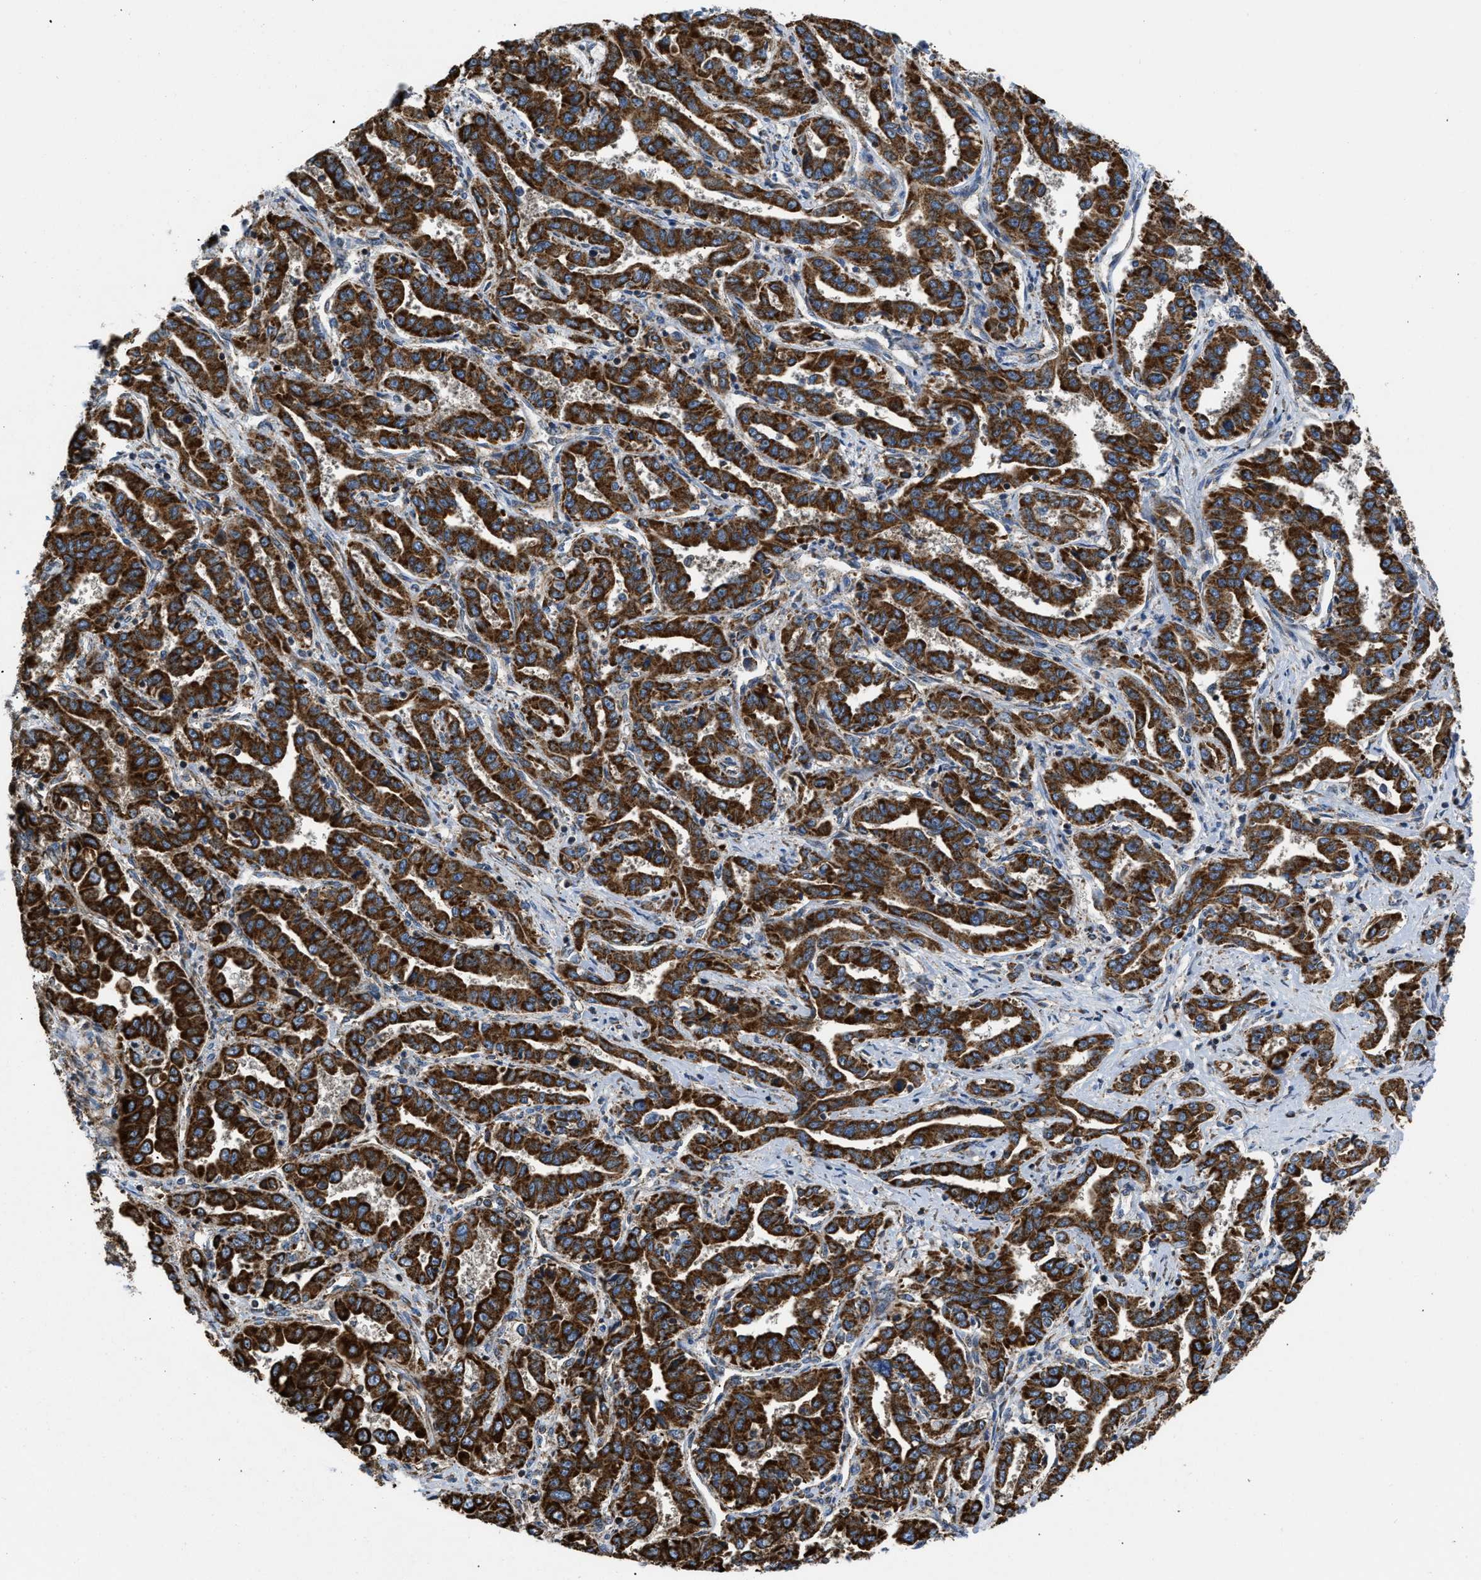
{"staining": {"intensity": "strong", "quantity": ">75%", "location": "cytoplasmic/membranous"}, "tissue": "liver cancer", "cell_type": "Tumor cells", "image_type": "cancer", "snomed": [{"axis": "morphology", "description": "Cholangiocarcinoma"}, {"axis": "topography", "description": "Liver"}], "caption": "High-magnification brightfield microscopy of liver cholangiocarcinoma stained with DAB (3,3'-diaminobenzidine) (brown) and counterstained with hematoxylin (blue). tumor cells exhibit strong cytoplasmic/membranous positivity is seen in approximately>75% of cells.", "gene": "OPTN", "patient": {"sex": "male", "age": 59}}